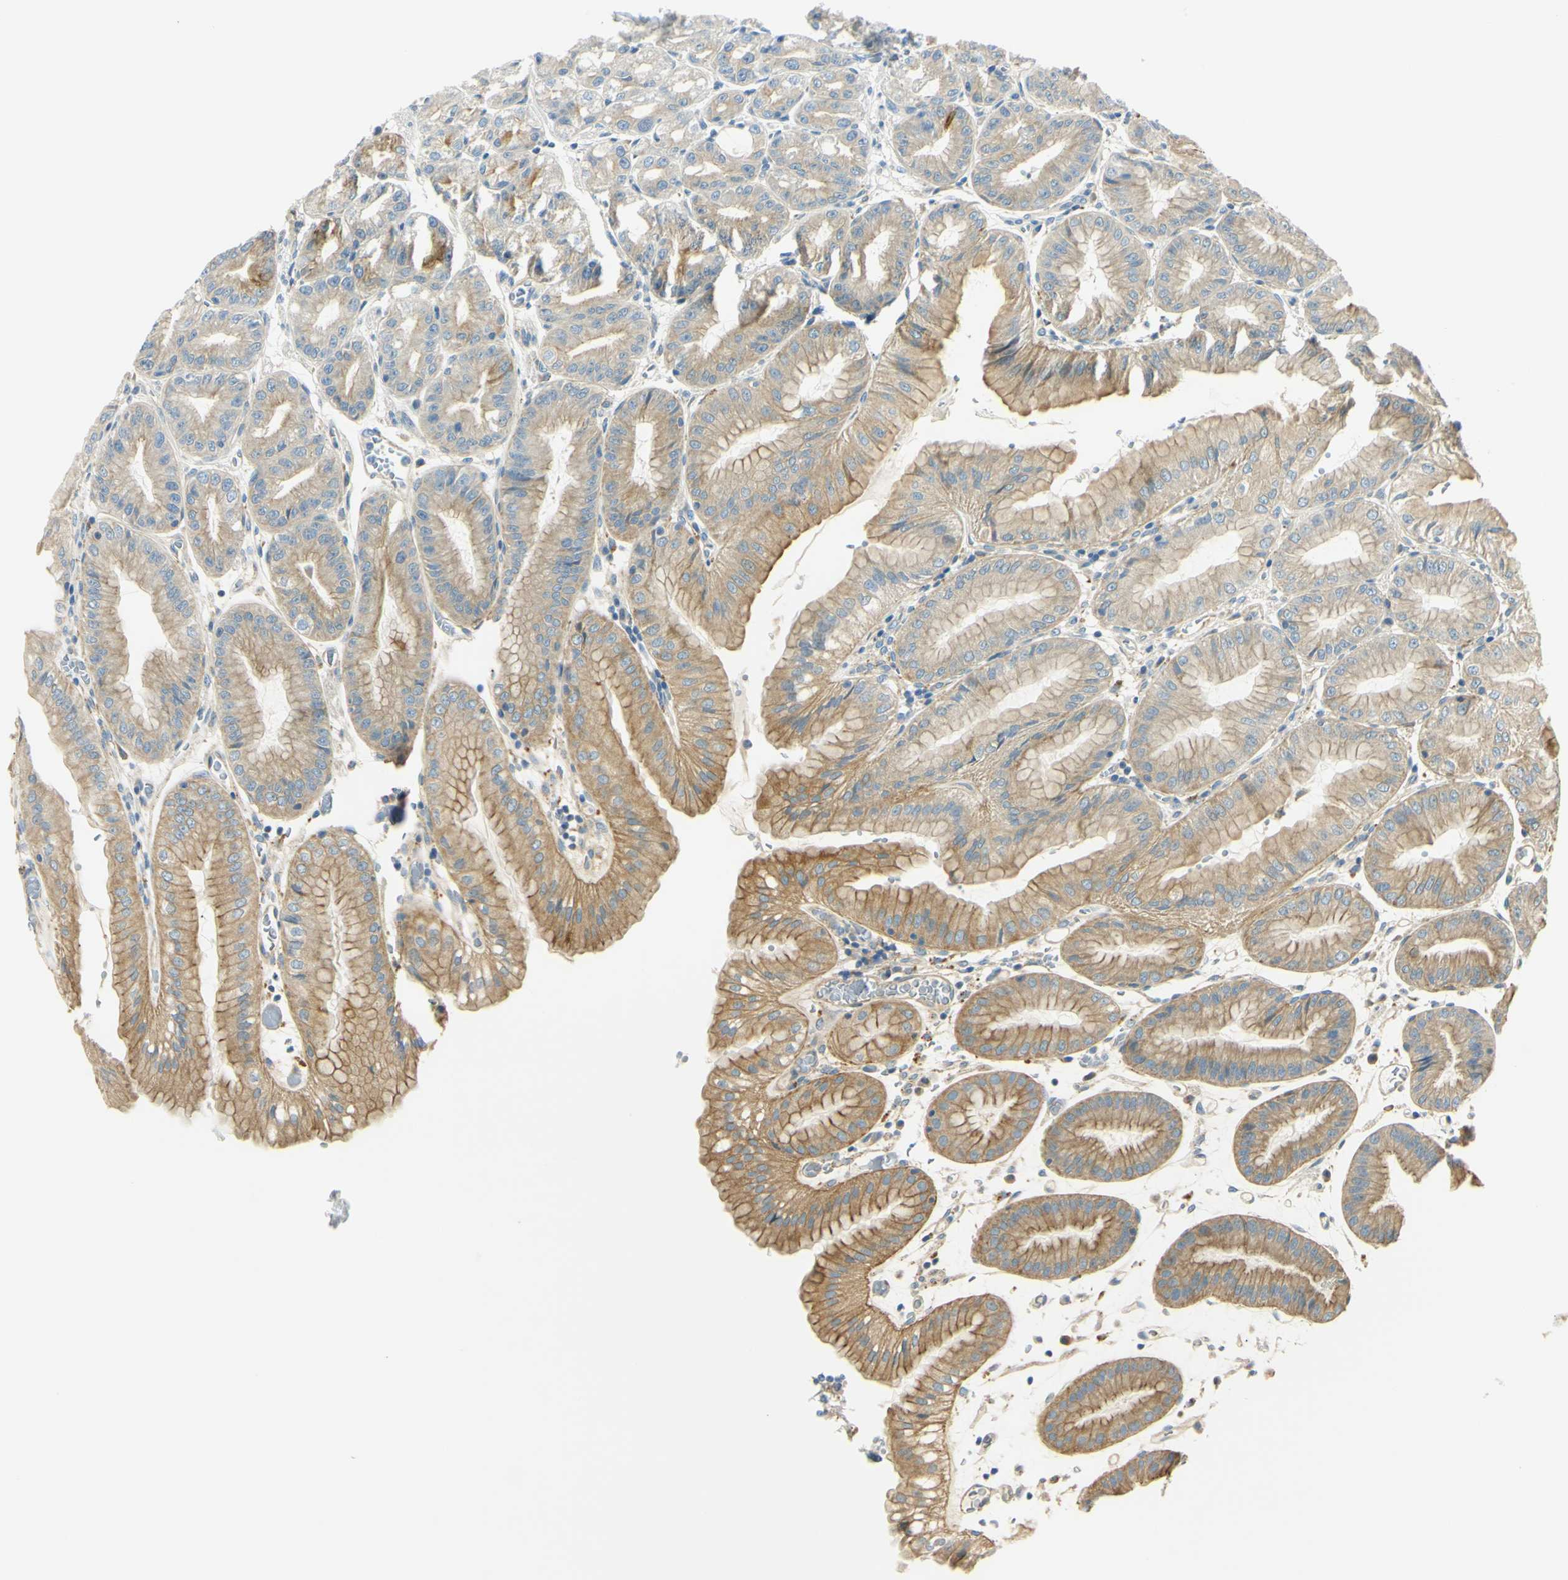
{"staining": {"intensity": "moderate", "quantity": "25%-75%", "location": "cytoplasmic/membranous"}, "tissue": "stomach", "cell_type": "Glandular cells", "image_type": "normal", "snomed": [{"axis": "morphology", "description": "Normal tissue, NOS"}, {"axis": "topography", "description": "Stomach, lower"}], "caption": "Immunohistochemical staining of normal human stomach reveals medium levels of moderate cytoplasmic/membranous positivity in approximately 25%-75% of glandular cells. The staining is performed using DAB brown chromogen to label protein expression. The nuclei are counter-stained blue using hematoxylin.", "gene": "LAMA3", "patient": {"sex": "male", "age": 71}}